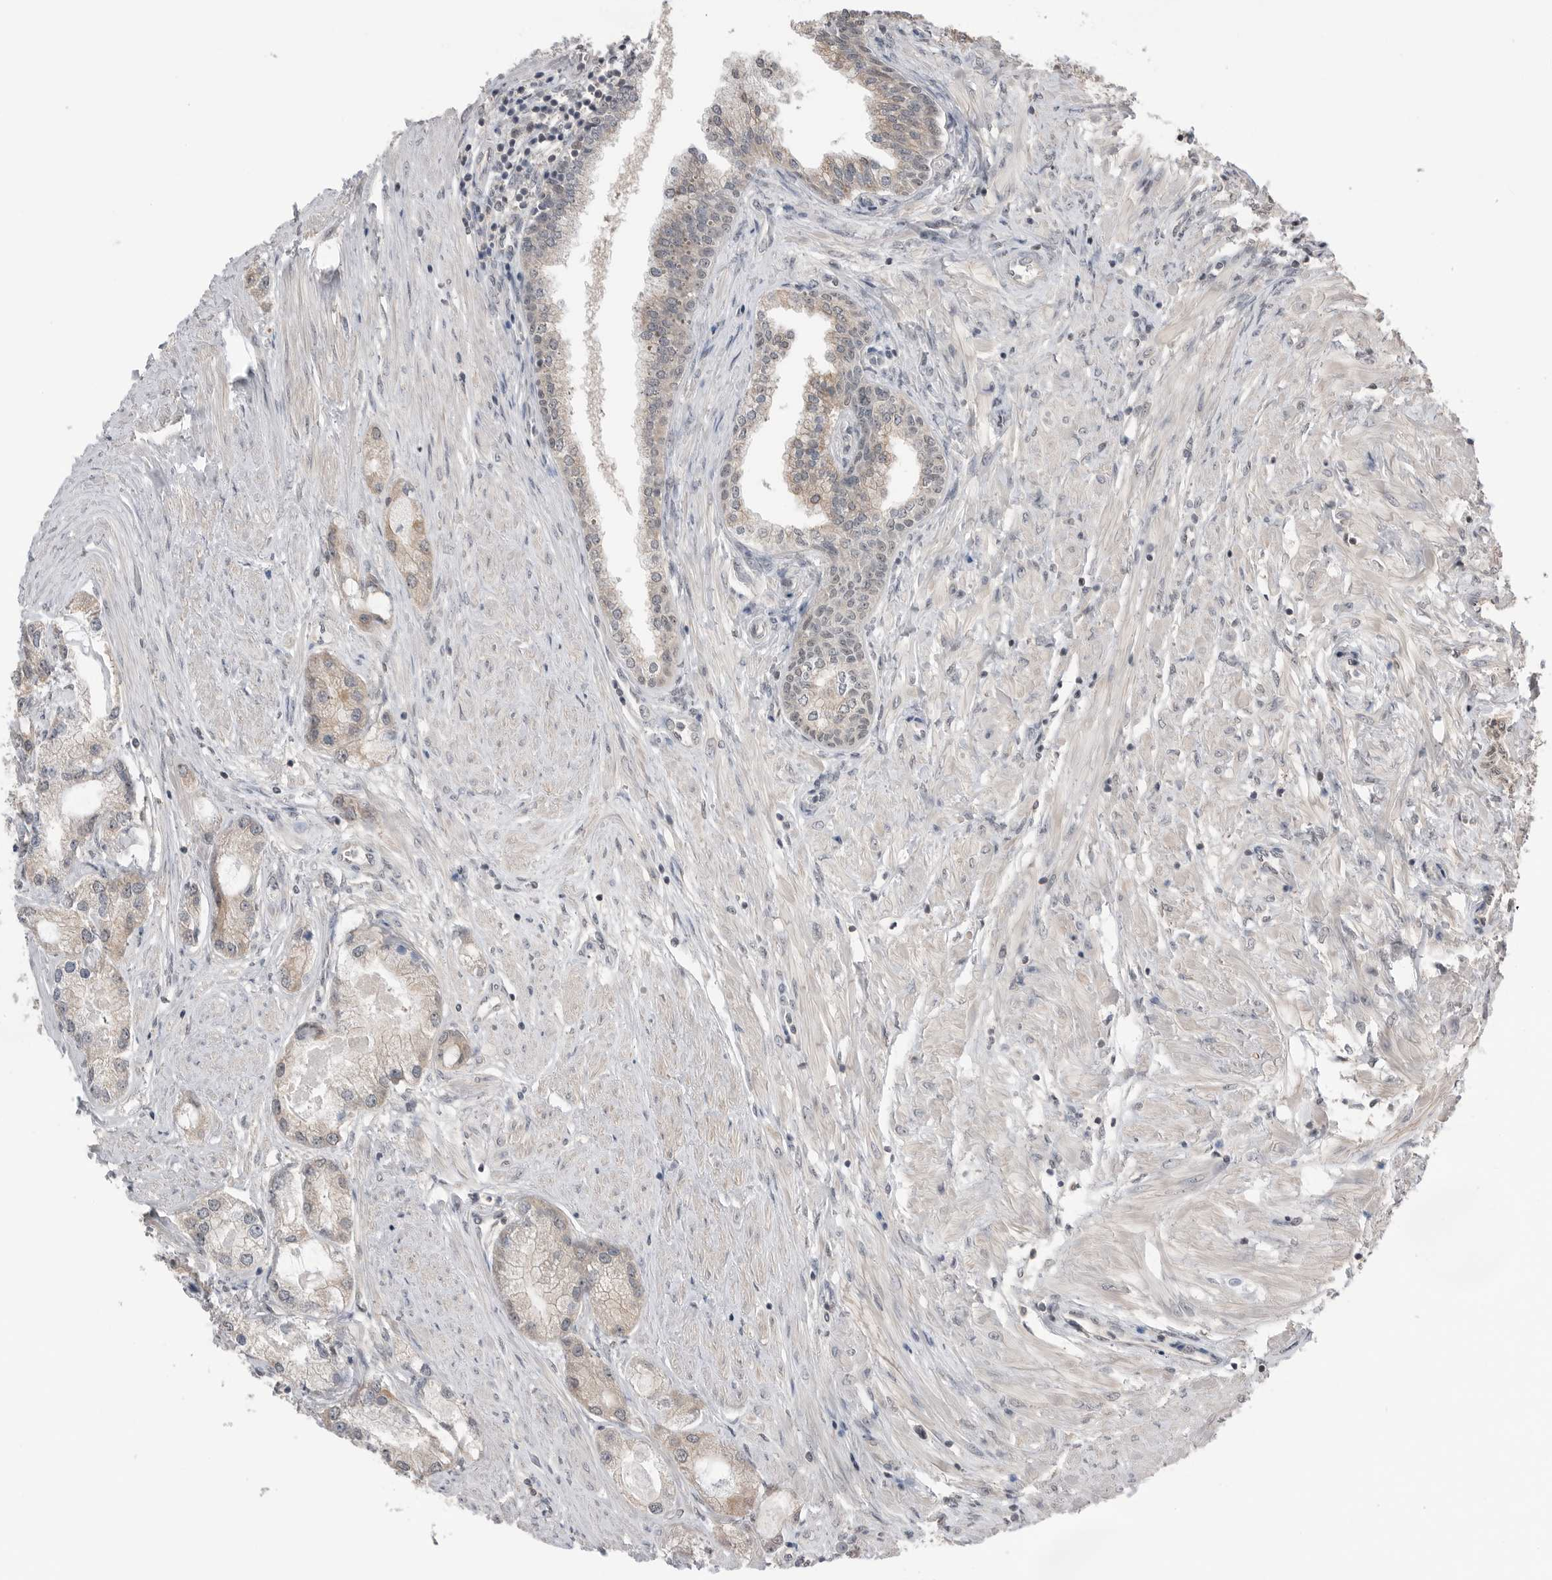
{"staining": {"intensity": "weak", "quantity": "<25%", "location": "cytoplasmic/membranous"}, "tissue": "prostate cancer", "cell_type": "Tumor cells", "image_type": "cancer", "snomed": [{"axis": "morphology", "description": "Adenocarcinoma, Low grade"}, {"axis": "topography", "description": "Prostate"}], "caption": "This histopathology image is of prostate low-grade adenocarcinoma stained with immunohistochemistry to label a protein in brown with the nuclei are counter-stained blue. There is no positivity in tumor cells.", "gene": "PEAK1", "patient": {"sex": "male", "age": 62}}